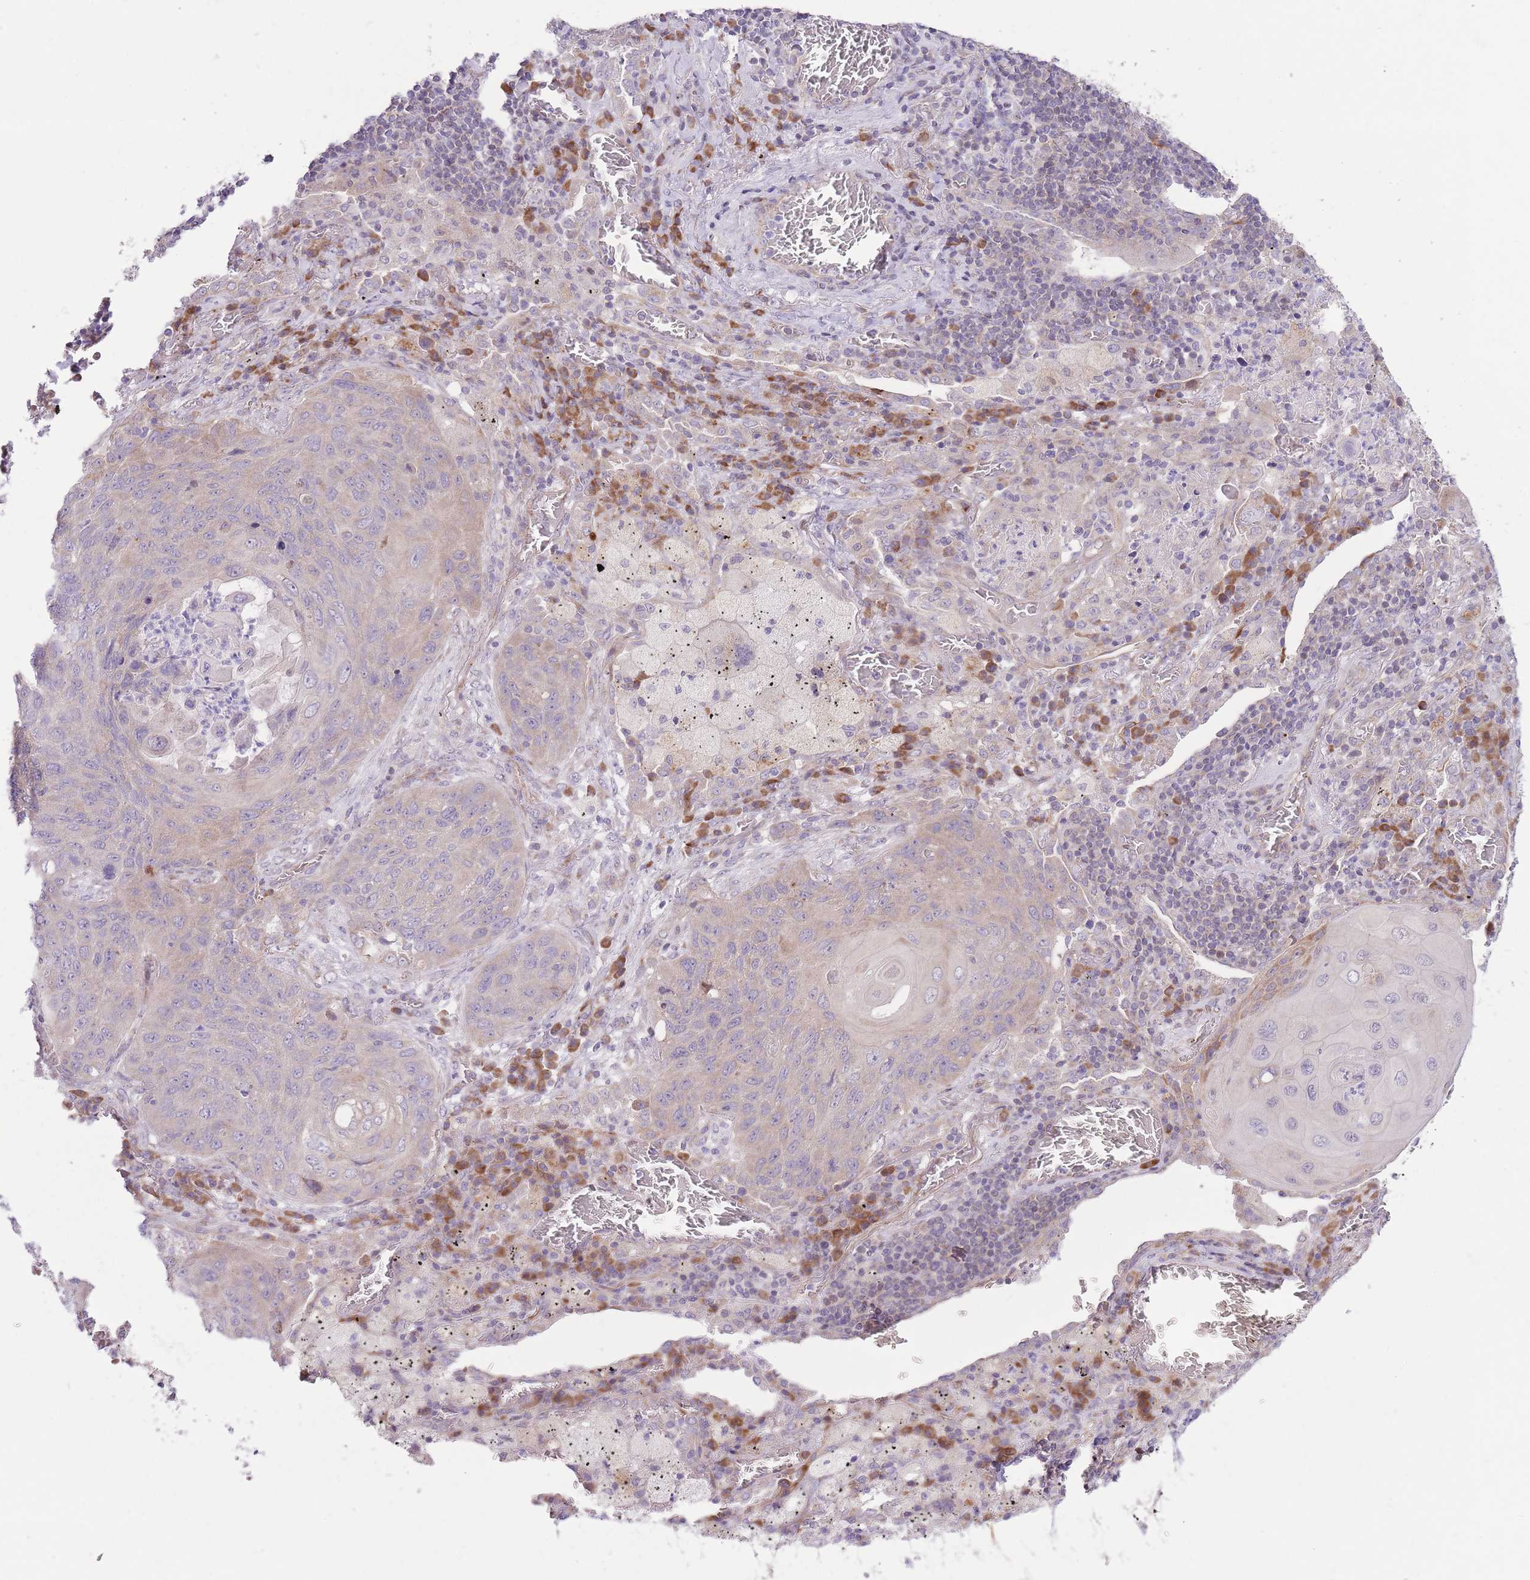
{"staining": {"intensity": "weak", "quantity": "<25%", "location": "cytoplasmic/membranous"}, "tissue": "lung cancer", "cell_type": "Tumor cells", "image_type": "cancer", "snomed": [{"axis": "morphology", "description": "Squamous cell carcinoma, NOS"}, {"axis": "topography", "description": "Lung"}], "caption": "This is a histopathology image of IHC staining of lung cancer (squamous cell carcinoma), which shows no staining in tumor cells.", "gene": "BOLA2B", "patient": {"sex": "female", "age": 63}}